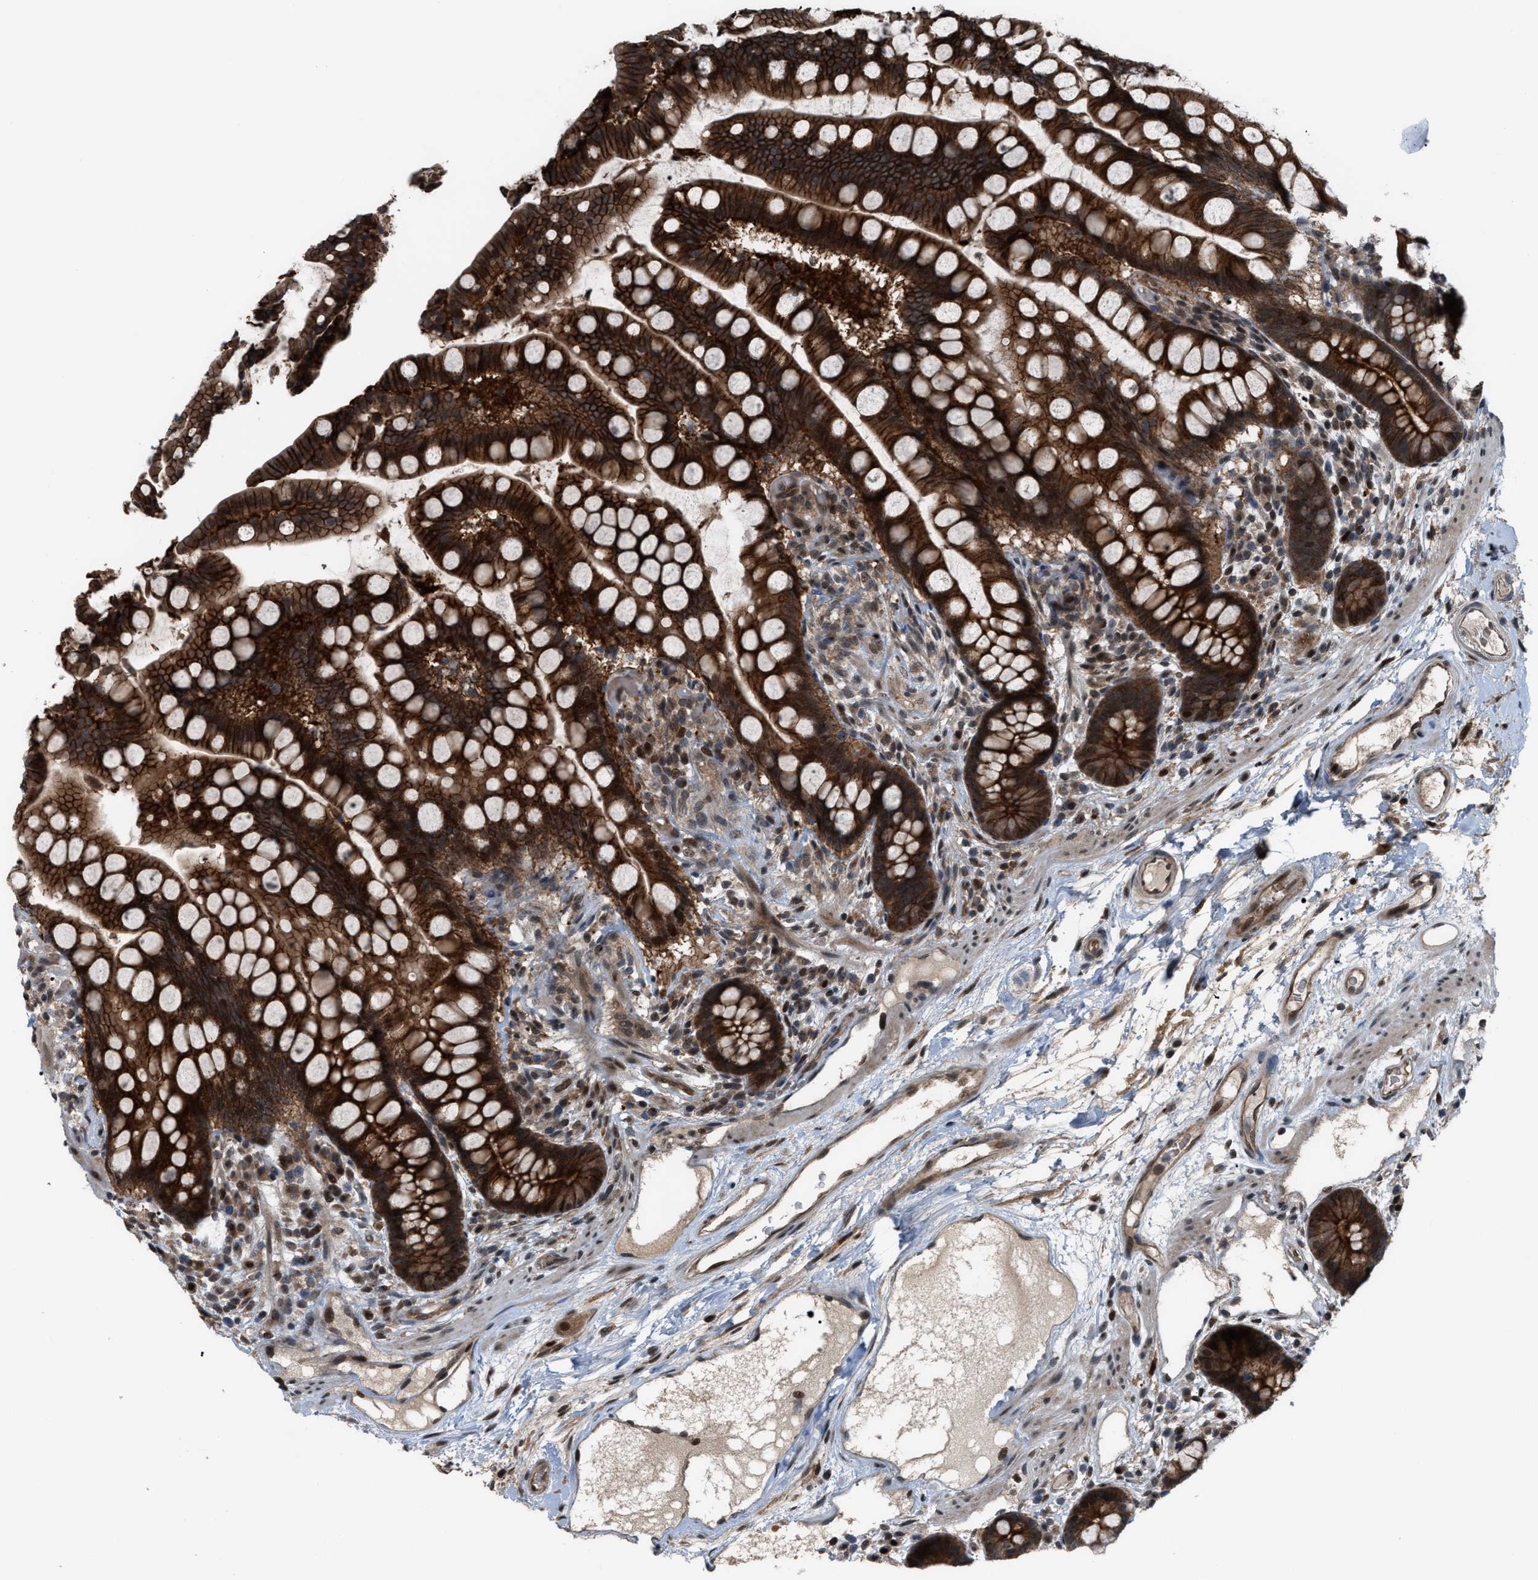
{"staining": {"intensity": "moderate", "quantity": ">75%", "location": "cytoplasmic/membranous"}, "tissue": "colon", "cell_type": "Endothelial cells", "image_type": "normal", "snomed": [{"axis": "morphology", "description": "Normal tissue, NOS"}, {"axis": "topography", "description": "Colon"}], "caption": "Immunohistochemical staining of unremarkable human colon demonstrates medium levels of moderate cytoplasmic/membranous expression in approximately >75% of endothelial cells.", "gene": "RFFL", "patient": {"sex": "male", "age": 73}}